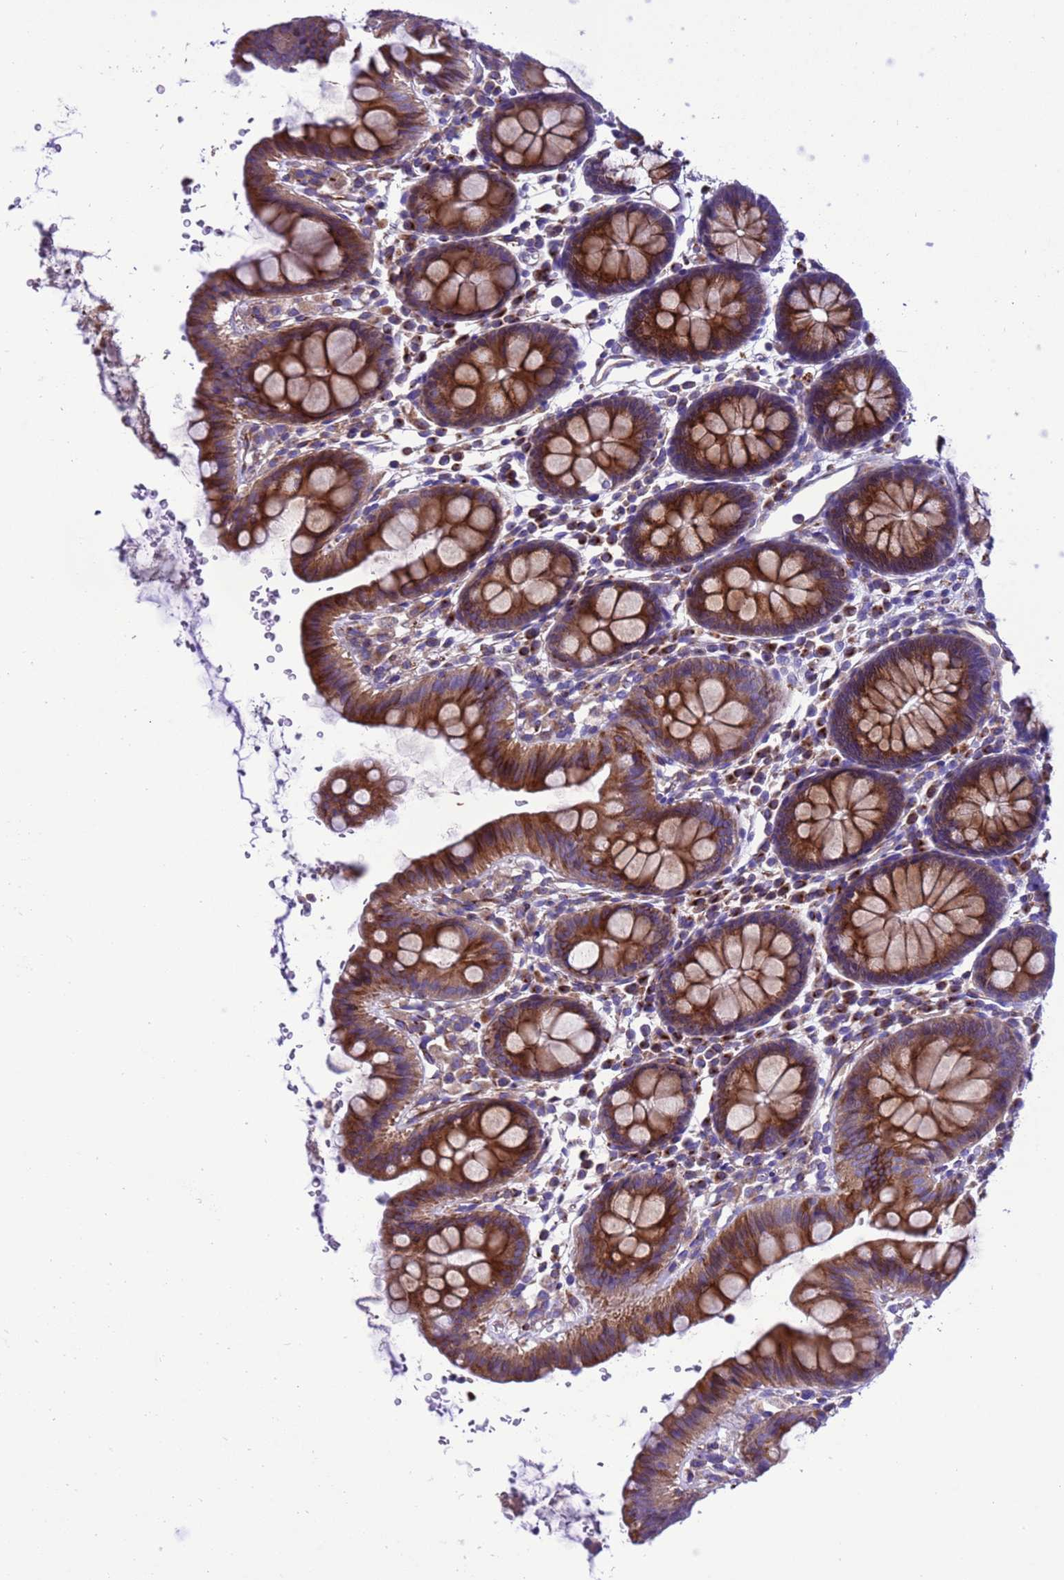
{"staining": {"intensity": "weak", "quantity": ">75%", "location": "cytoplasmic/membranous"}, "tissue": "colon", "cell_type": "Endothelial cells", "image_type": "normal", "snomed": [{"axis": "morphology", "description": "Normal tissue, NOS"}, {"axis": "topography", "description": "Colon"}], "caption": "Immunohistochemistry photomicrograph of benign human colon stained for a protein (brown), which reveals low levels of weak cytoplasmic/membranous staining in approximately >75% of endothelial cells.", "gene": "KICS2", "patient": {"sex": "male", "age": 75}}